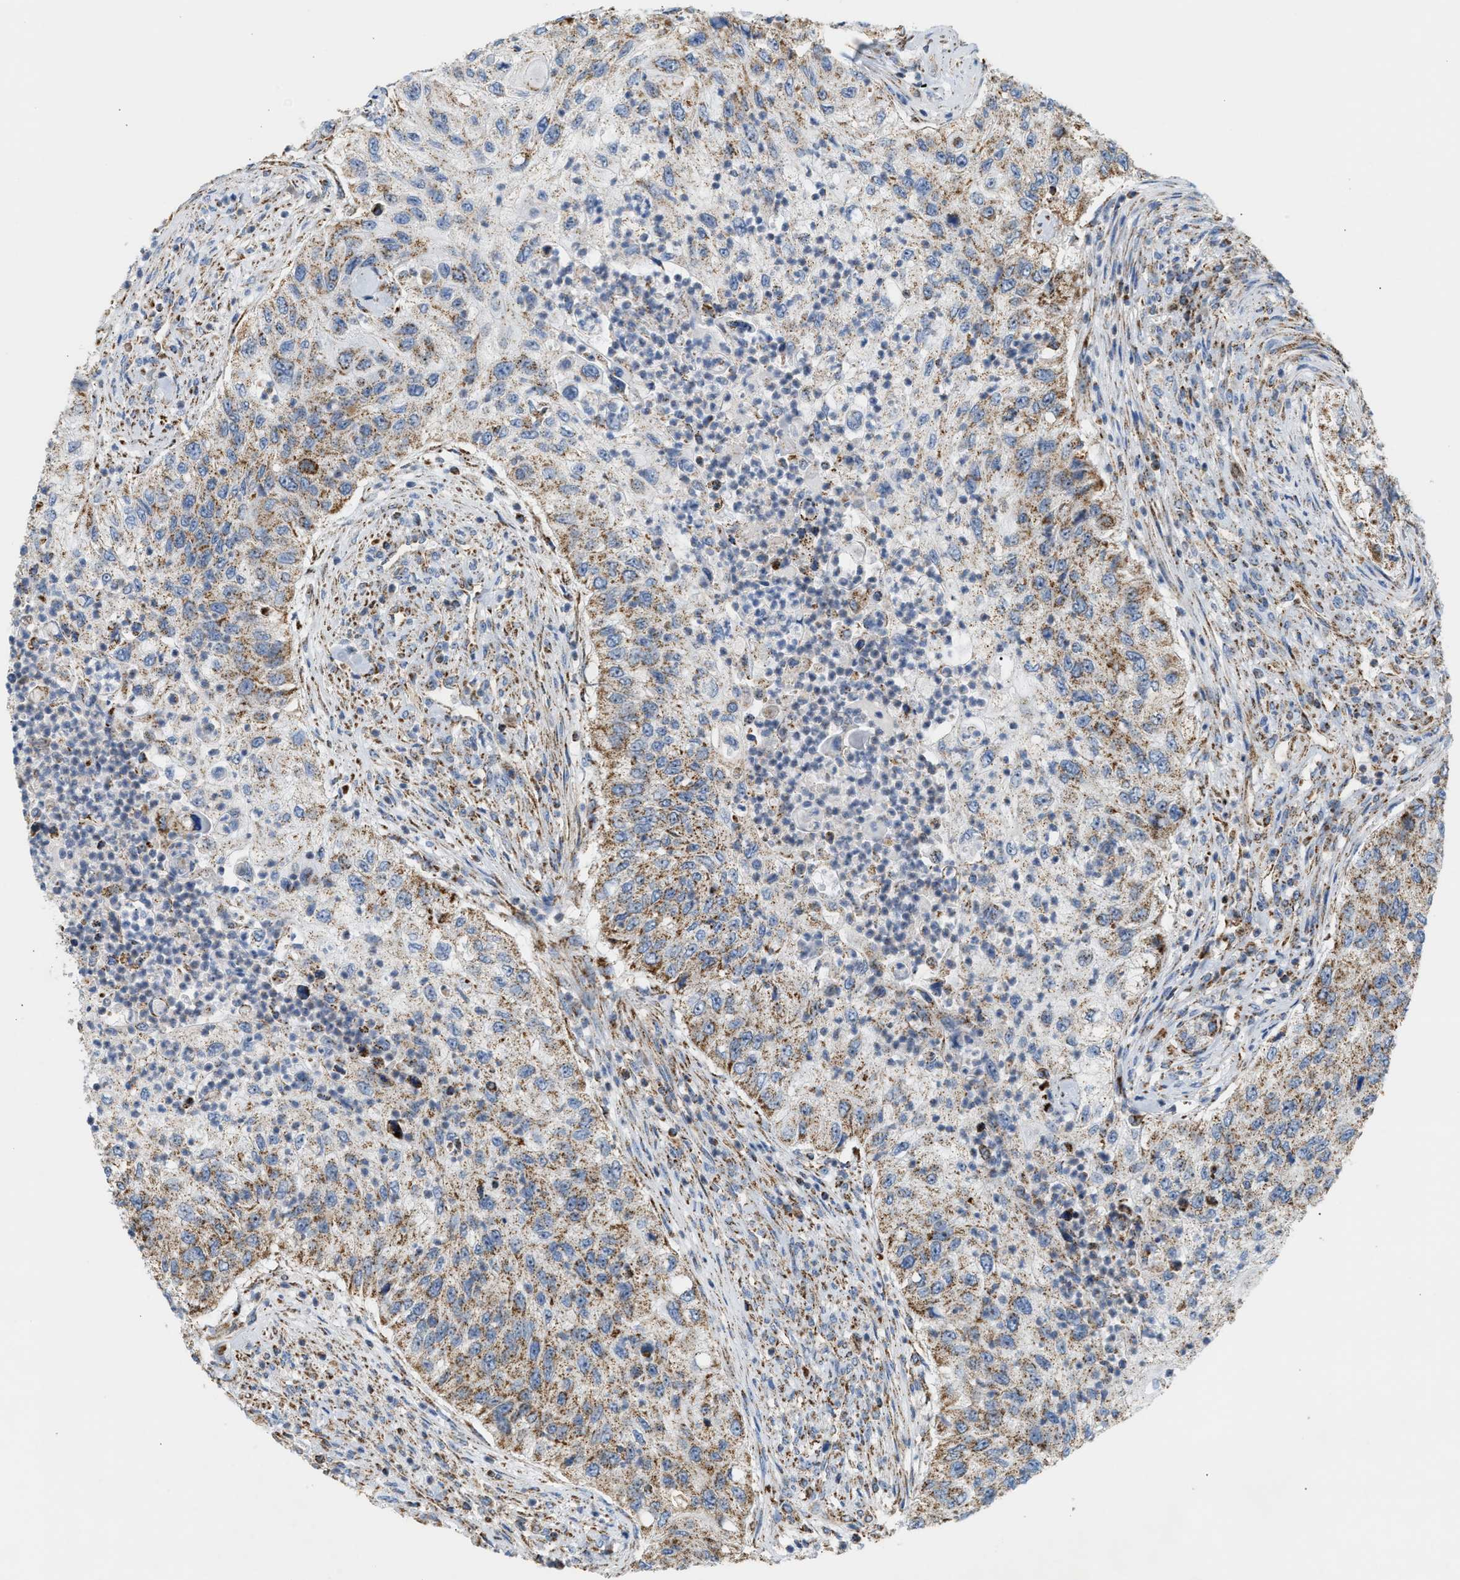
{"staining": {"intensity": "moderate", "quantity": ">75%", "location": "cytoplasmic/membranous"}, "tissue": "urothelial cancer", "cell_type": "Tumor cells", "image_type": "cancer", "snomed": [{"axis": "morphology", "description": "Urothelial carcinoma, High grade"}, {"axis": "topography", "description": "Urinary bladder"}], "caption": "An immunohistochemistry micrograph of neoplastic tissue is shown. Protein staining in brown shows moderate cytoplasmic/membranous positivity in urothelial cancer within tumor cells.", "gene": "OGDH", "patient": {"sex": "female", "age": 60}}